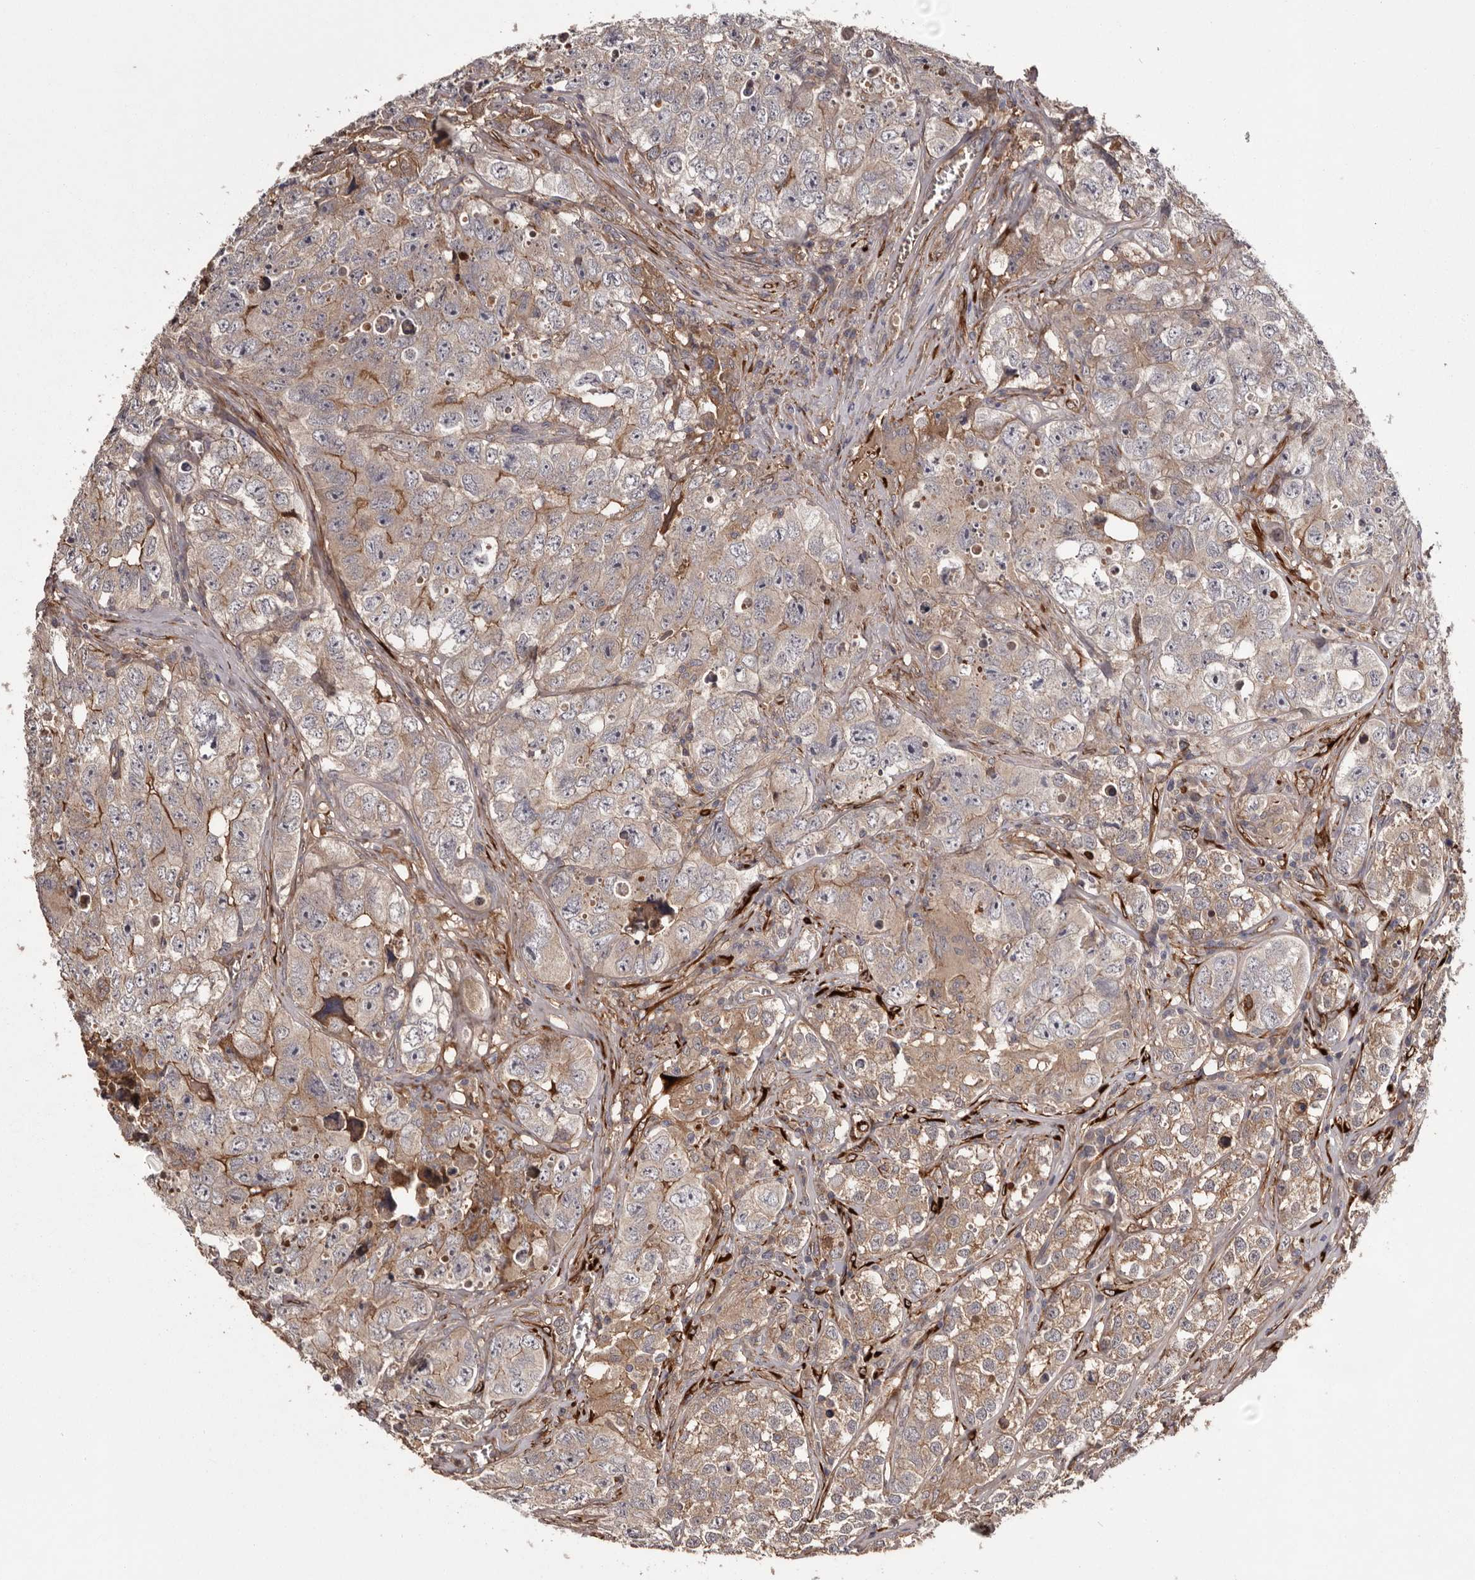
{"staining": {"intensity": "weak", "quantity": "25%-75%", "location": "cytoplasmic/membranous"}, "tissue": "testis cancer", "cell_type": "Tumor cells", "image_type": "cancer", "snomed": [{"axis": "morphology", "description": "Seminoma, NOS"}, {"axis": "morphology", "description": "Carcinoma, Embryonal, NOS"}, {"axis": "topography", "description": "Testis"}], "caption": "Protein analysis of testis cancer (embryonal carcinoma) tissue demonstrates weak cytoplasmic/membranous staining in about 25%-75% of tumor cells. (brown staining indicates protein expression, while blue staining denotes nuclei).", "gene": "CYP1B1", "patient": {"sex": "male", "age": 43}}